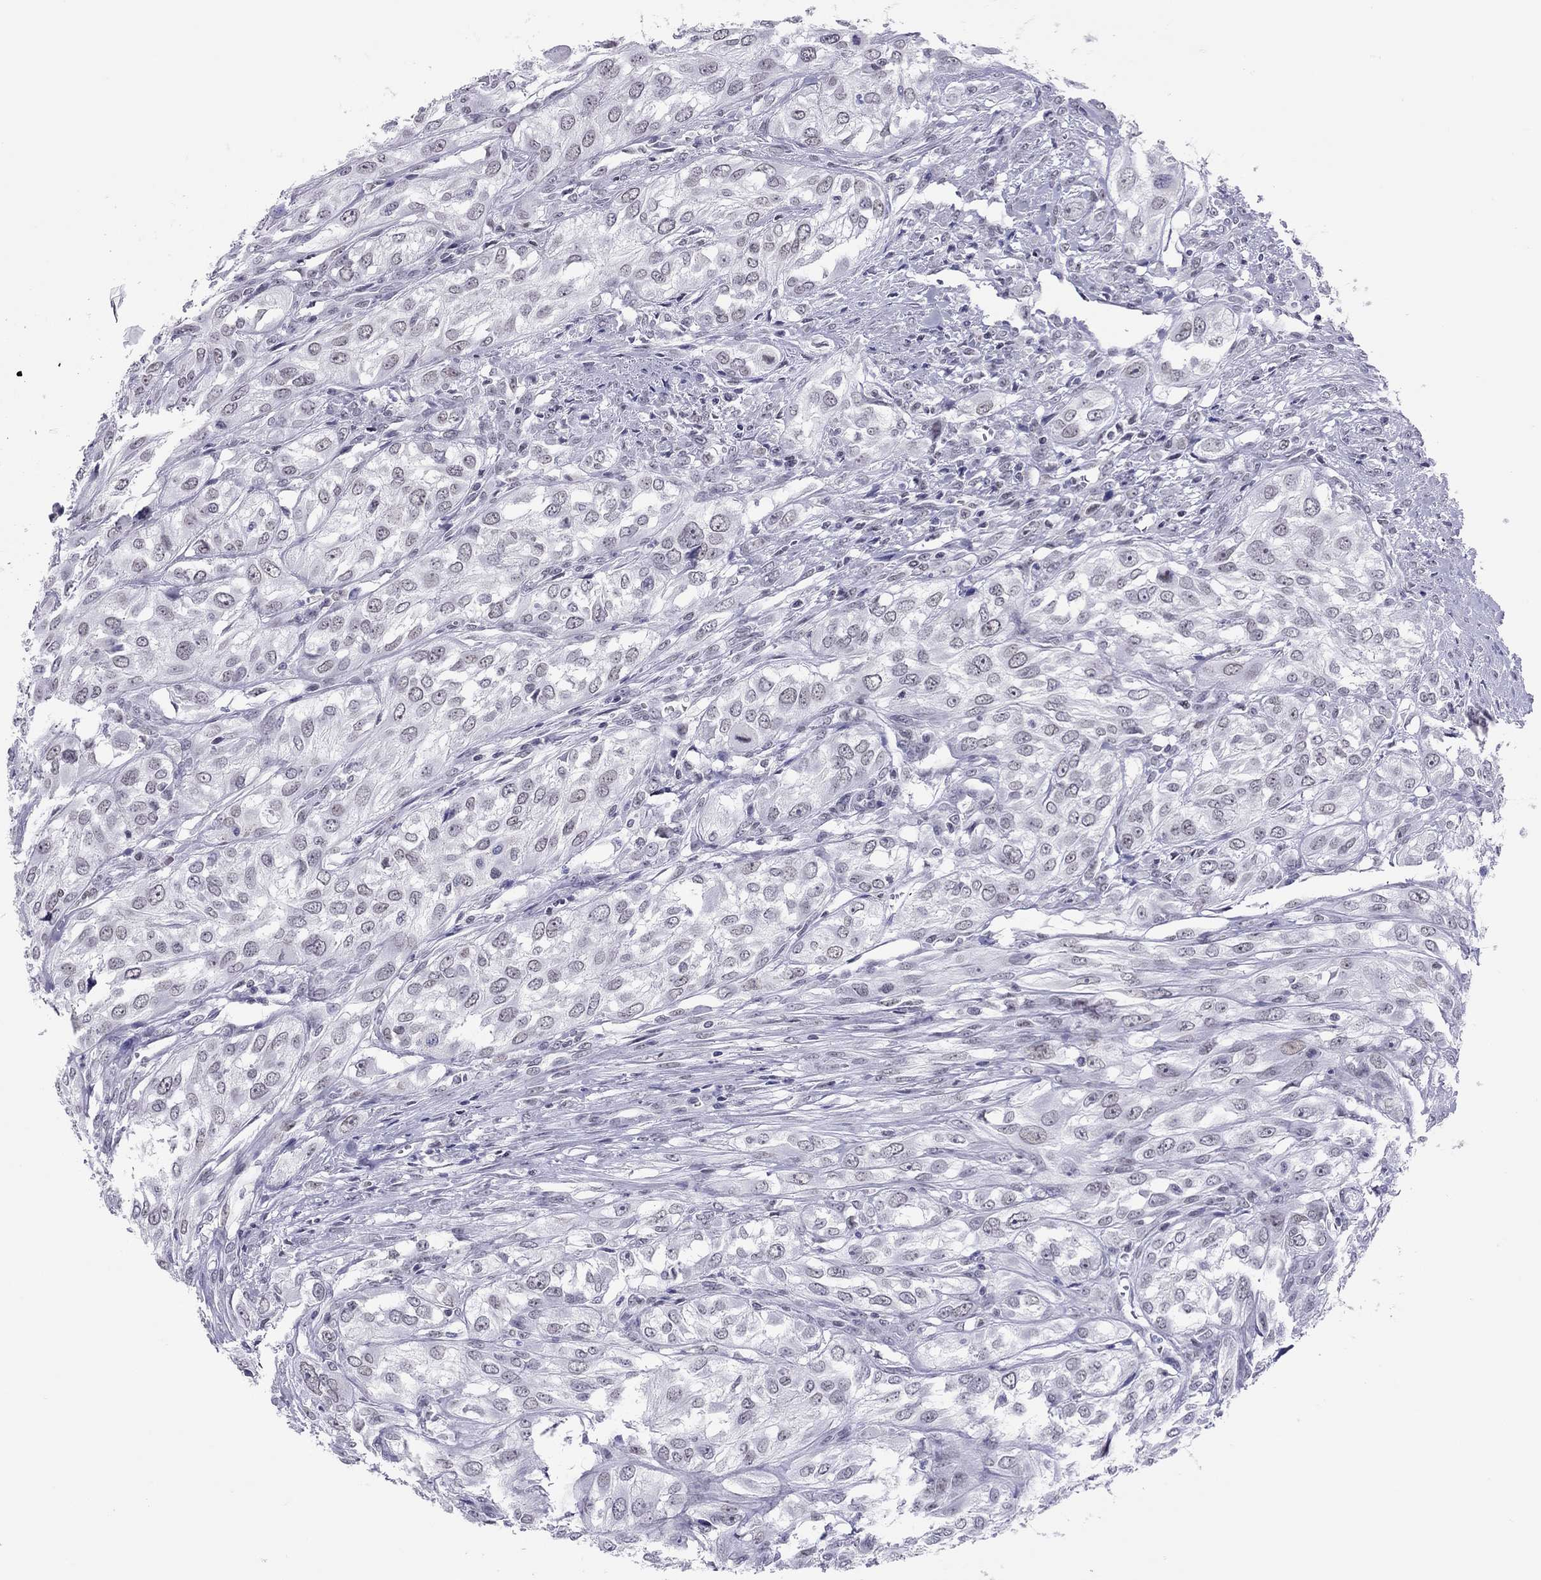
{"staining": {"intensity": "negative", "quantity": "none", "location": "none"}, "tissue": "urothelial cancer", "cell_type": "Tumor cells", "image_type": "cancer", "snomed": [{"axis": "morphology", "description": "Urothelial carcinoma, High grade"}, {"axis": "topography", "description": "Urinary bladder"}], "caption": "IHC of urothelial carcinoma (high-grade) reveals no expression in tumor cells.", "gene": "JHY", "patient": {"sex": "male", "age": 67}}